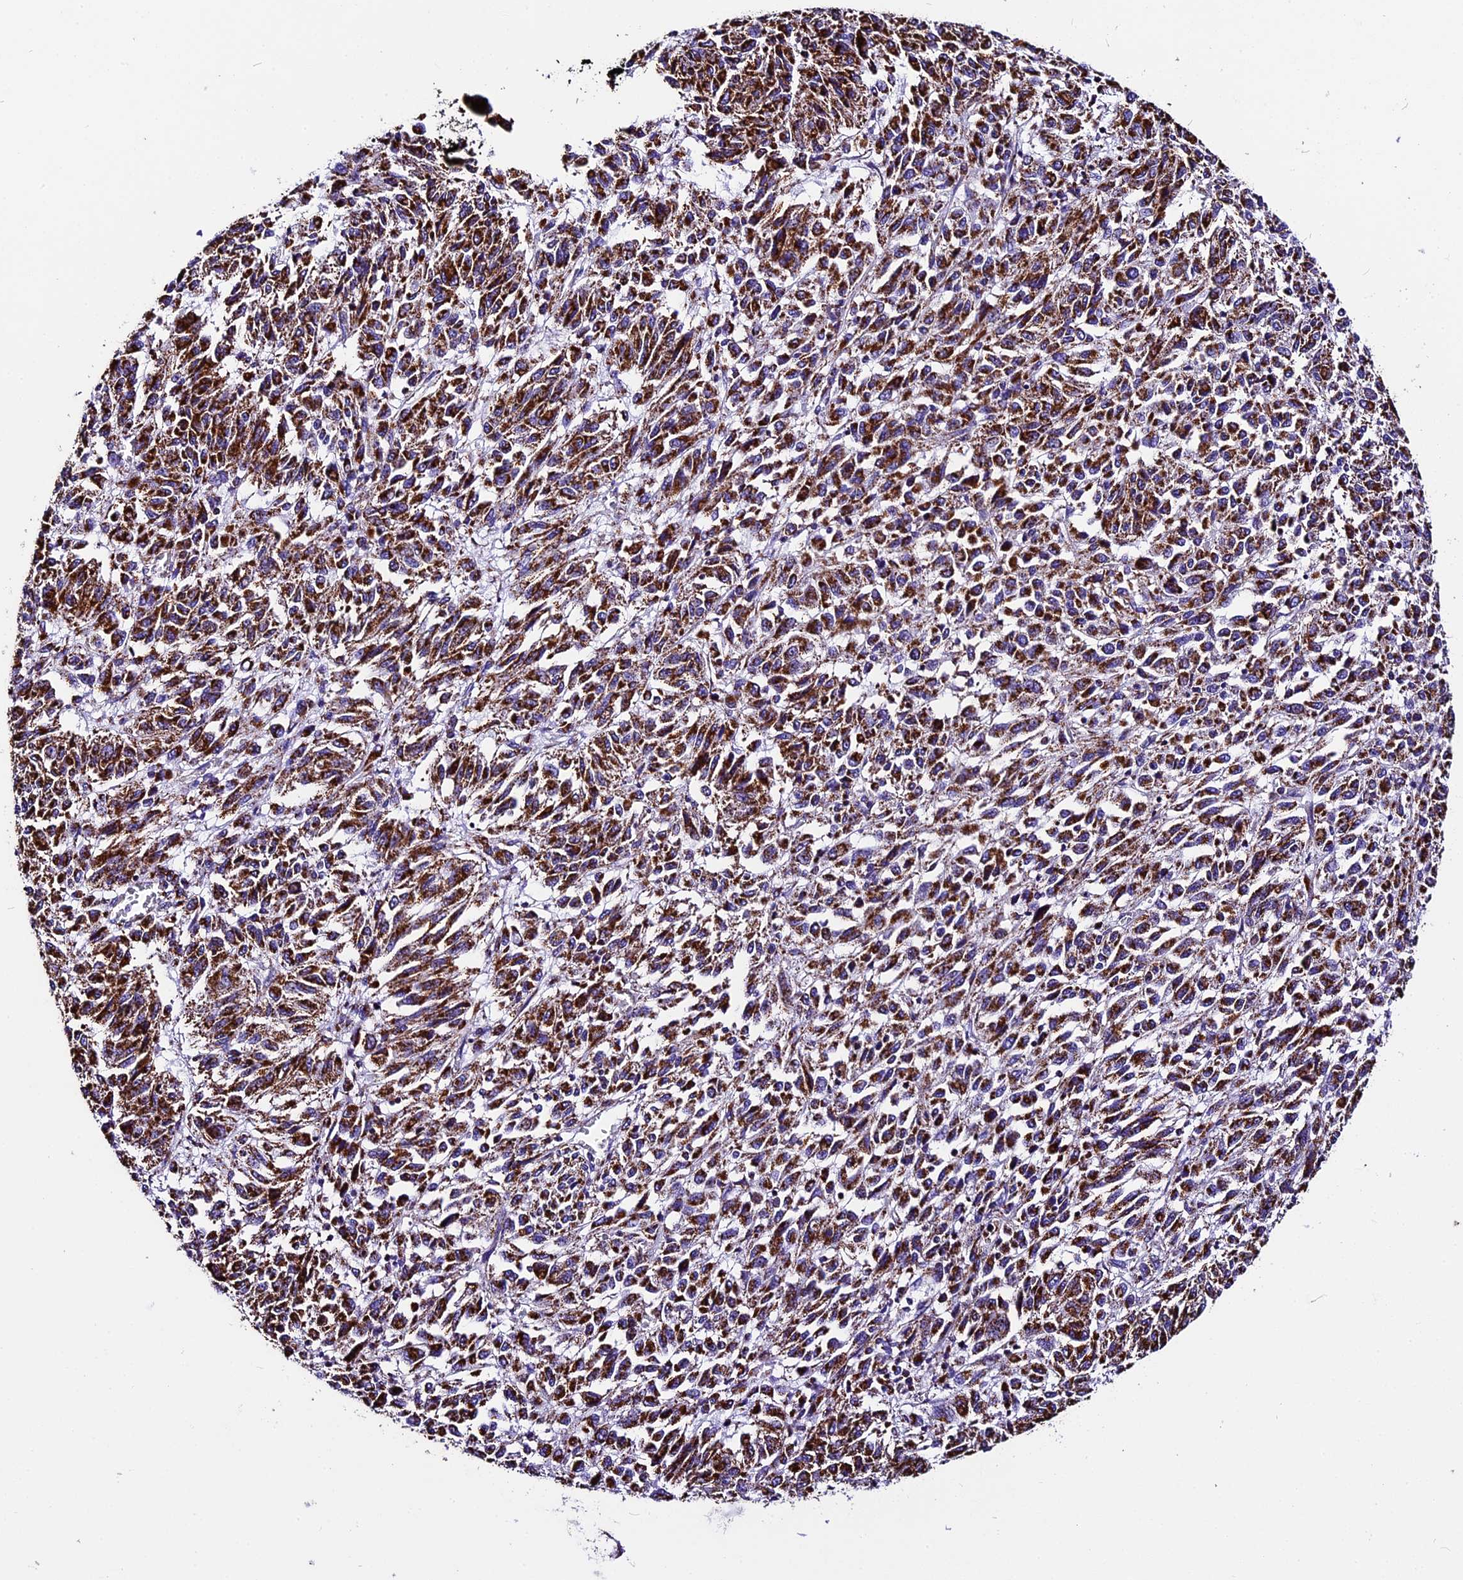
{"staining": {"intensity": "strong", "quantity": ">75%", "location": "cytoplasmic/membranous"}, "tissue": "melanoma", "cell_type": "Tumor cells", "image_type": "cancer", "snomed": [{"axis": "morphology", "description": "Malignant melanoma, Metastatic site"}, {"axis": "topography", "description": "Lung"}], "caption": "Melanoma tissue reveals strong cytoplasmic/membranous staining in about >75% of tumor cells", "gene": "DCAF5", "patient": {"sex": "male", "age": 64}}